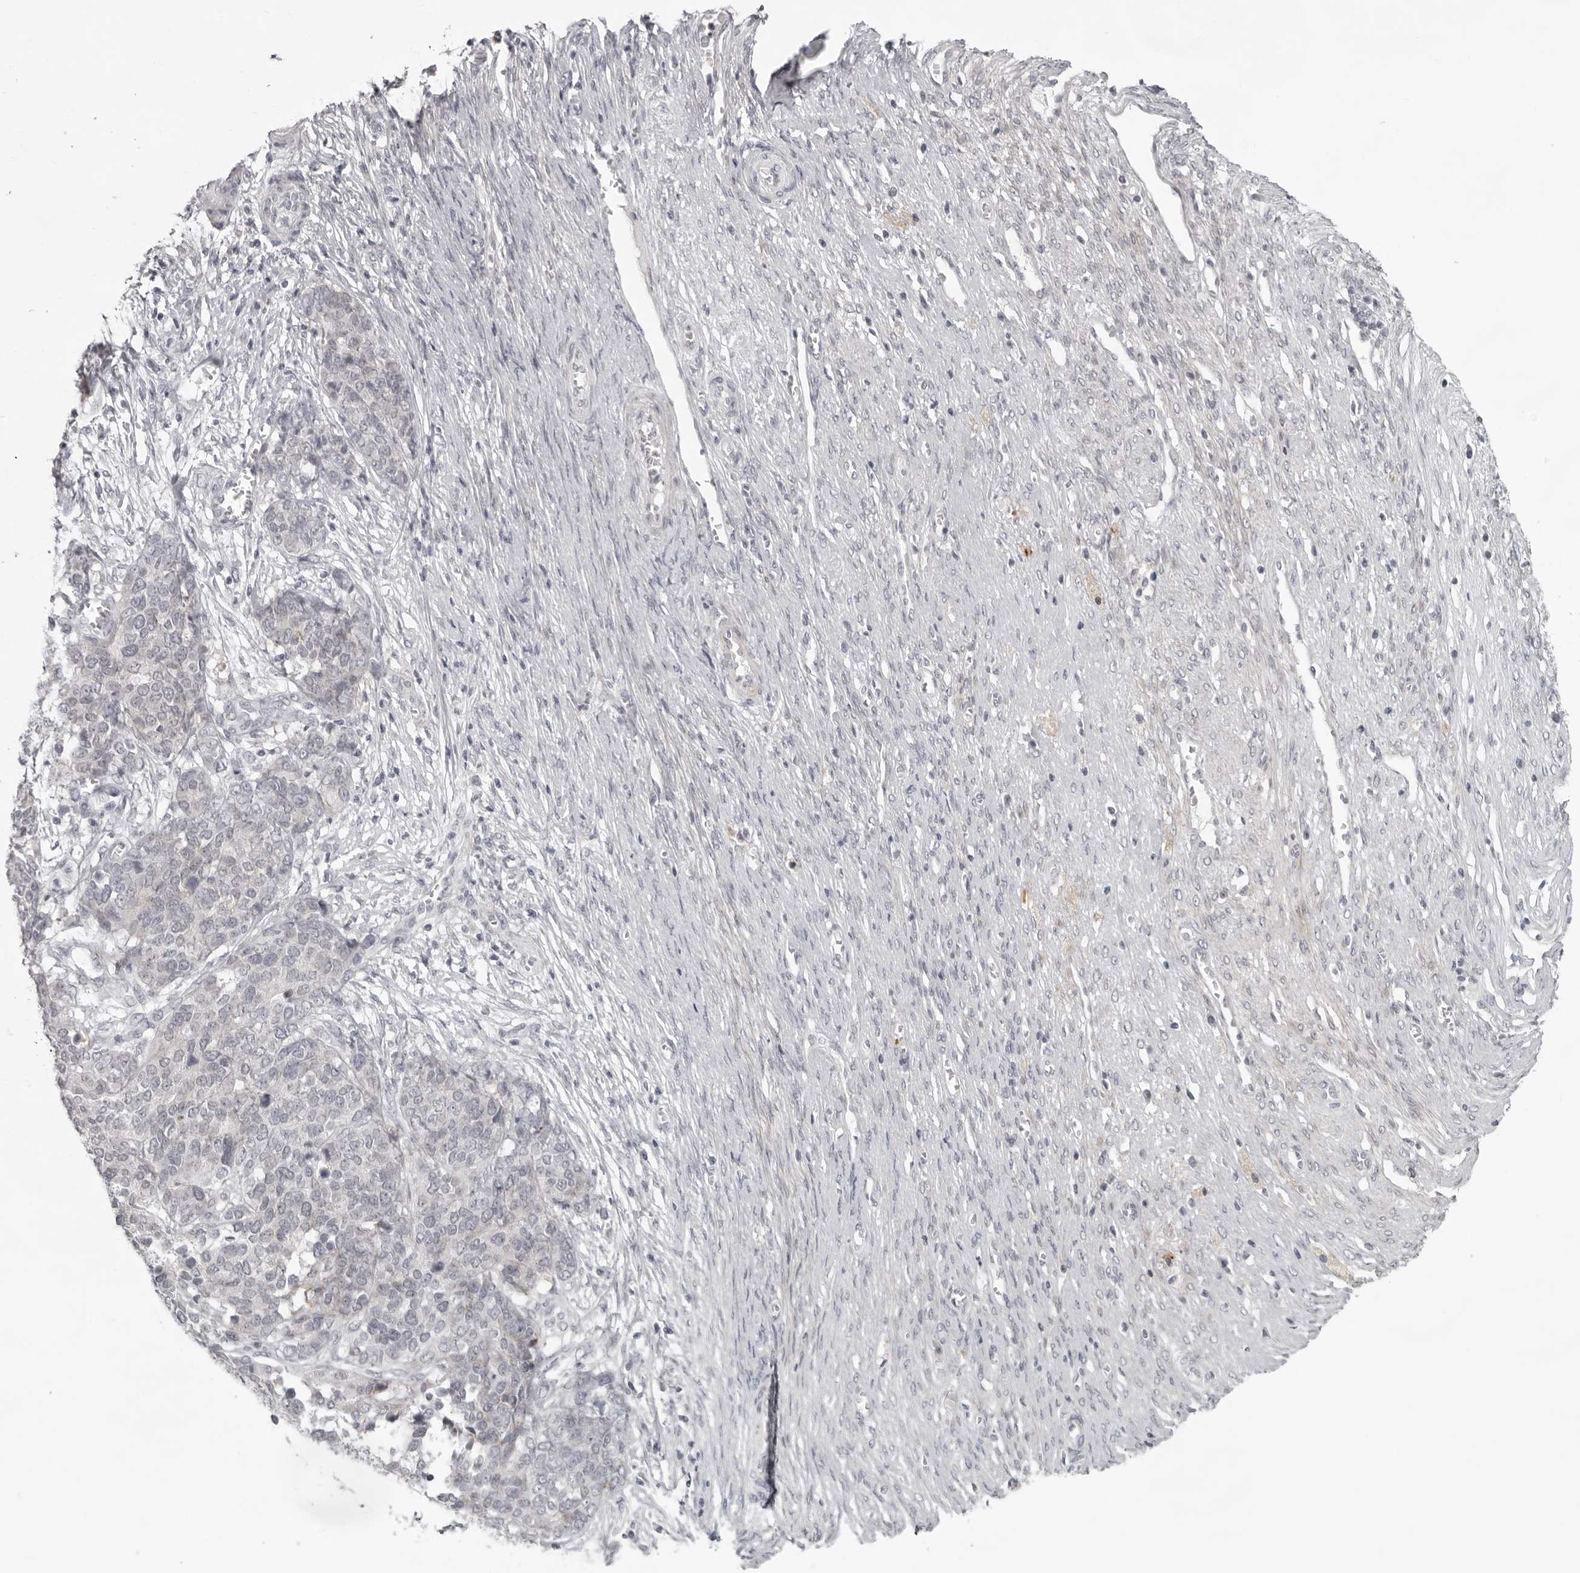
{"staining": {"intensity": "weak", "quantity": "<25%", "location": "cytoplasmic/membranous"}, "tissue": "ovarian cancer", "cell_type": "Tumor cells", "image_type": "cancer", "snomed": [{"axis": "morphology", "description": "Cystadenocarcinoma, serous, NOS"}, {"axis": "topography", "description": "Ovary"}], "caption": "IHC of ovarian serous cystadenocarcinoma shows no staining in tumor cells.", "gene": "NUDT18", "patient": {"sex": "female", "age": 44}}